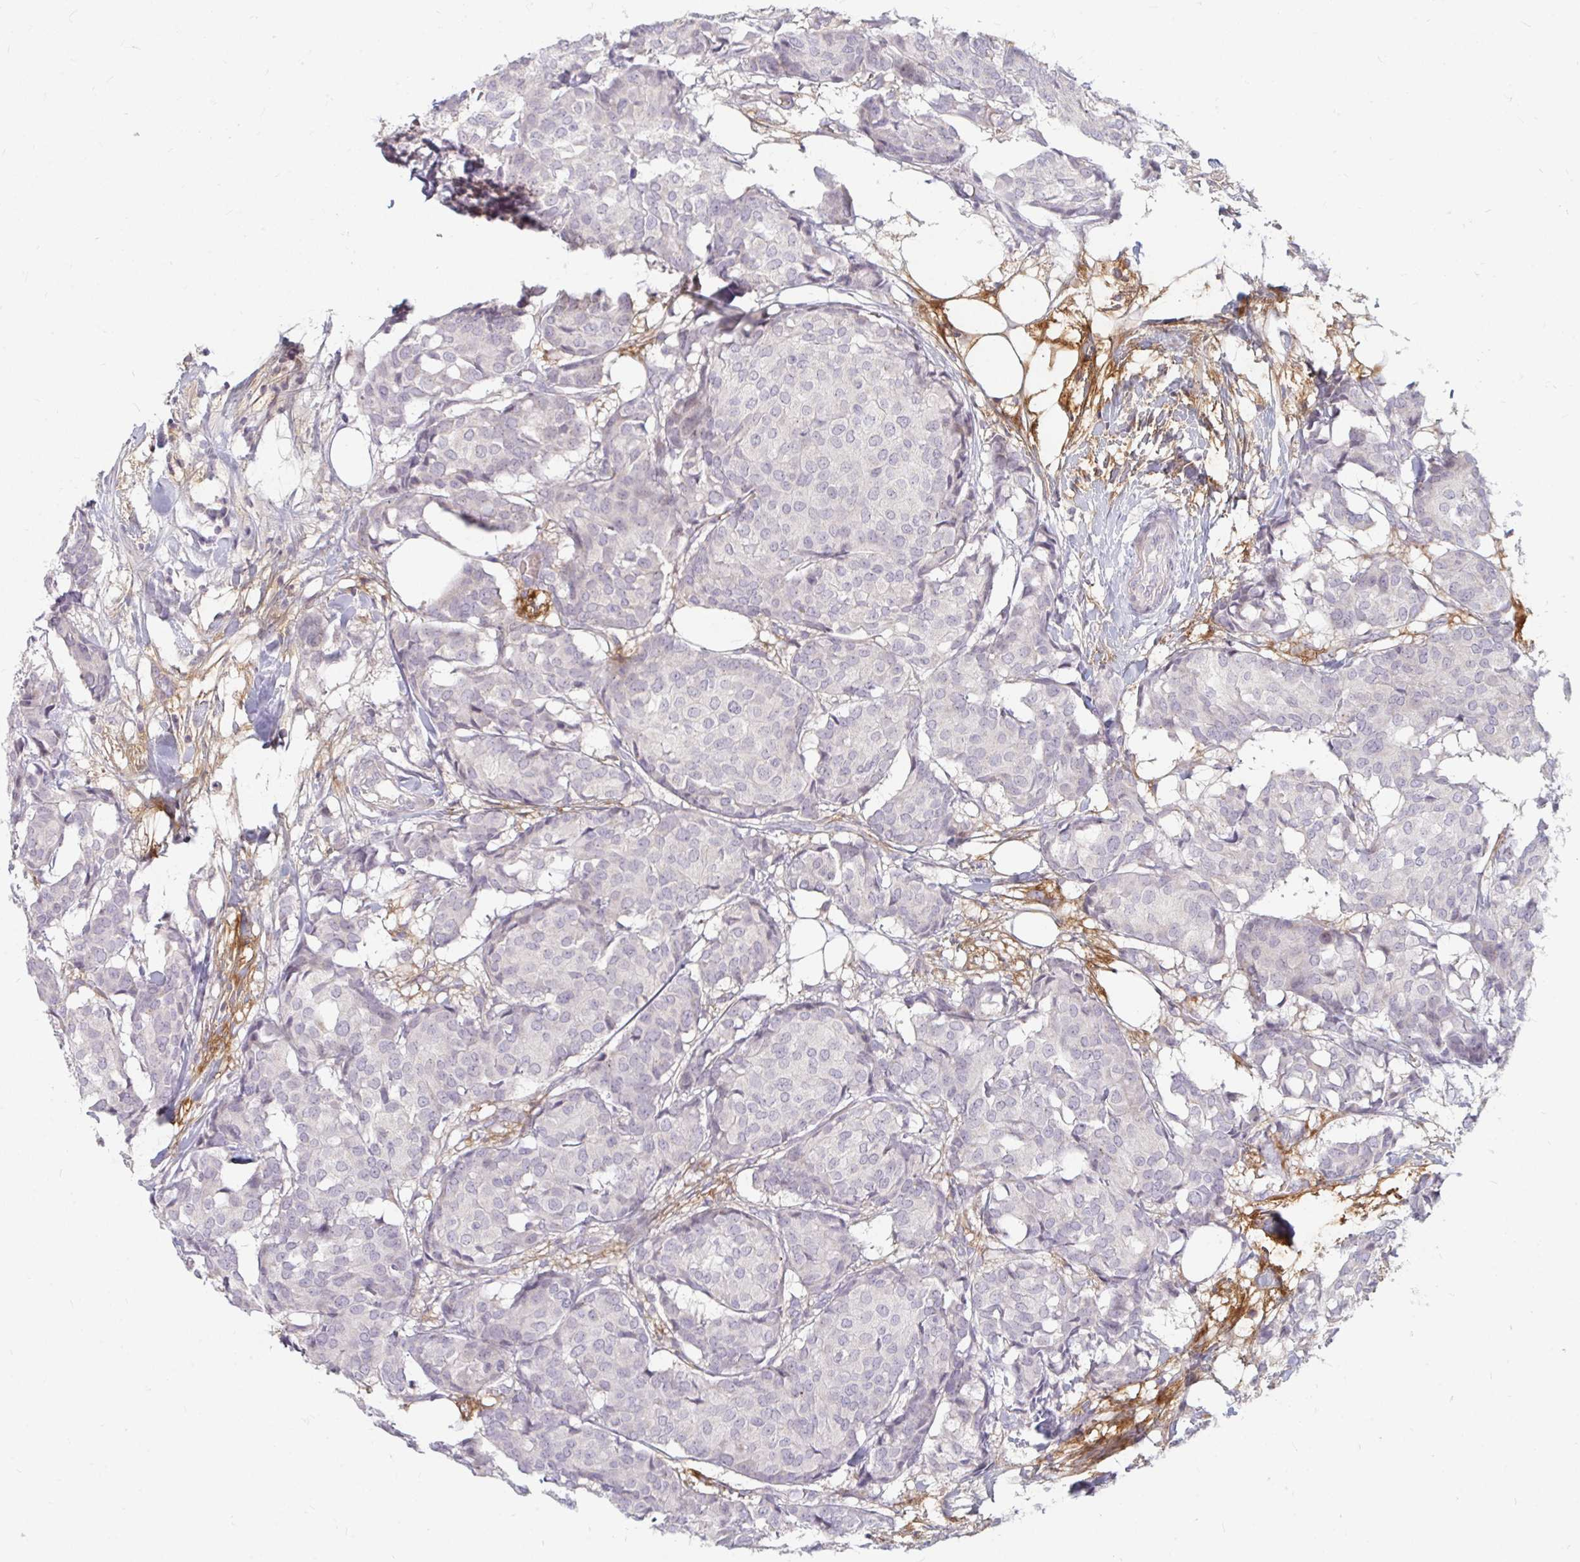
{"staining": {"intensity": "negative", "quantity": "none", "location": "none"}, "tissue": "breast cancer", "cell_type": "Tumor cells", "image_type": "cancer", "snomed": [{"axis": "morphology", "description": "Duct carcinoma"}, {"axis": "topography", "description": "Breast"}], "caption": "This is an IHC image of human breast cancer (invasive ductal carcinoma). There is no positivity in tumor cells.", "gene": "RAB33A", "patient": {"sex": "female", "age": 75}}